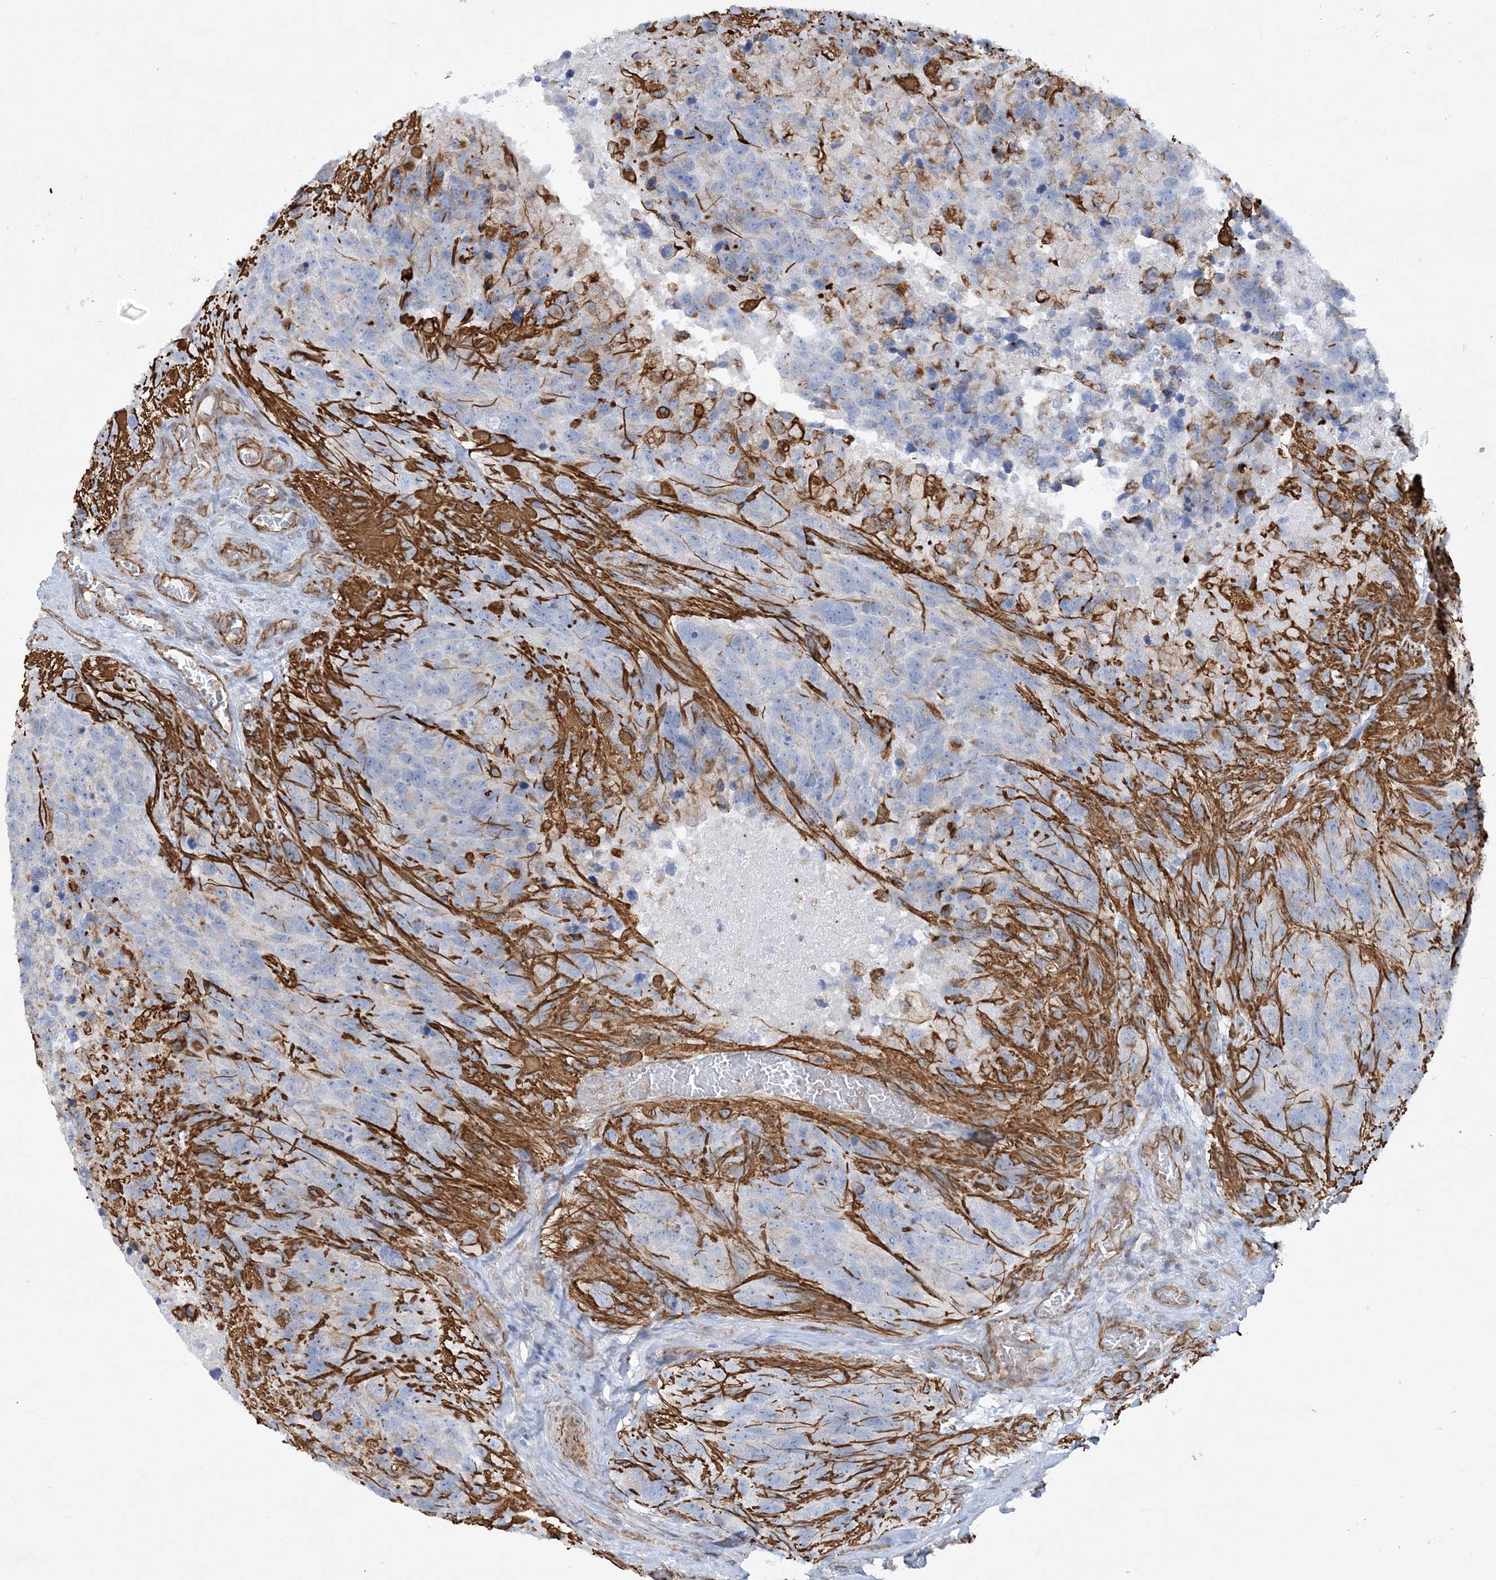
{"staining": {"intensity": "negative", "quantity": "none", "location": "none"}, "tissue": "glioma", "cell_type": "Tumor cells", "image_type": "cancer", "snomed": [{"axis": "morphology", "description": "Glioma, malignant, High grade"}, {"axis": "topography", "description": "Brain"}], "caption": "Human high-grade glioma (malignant) stained for a protein using immunohistochemistry exhibits no staining in tumor cells.", "gene": "SCLT1", "patient": {"sex": "male", "age": 69}}